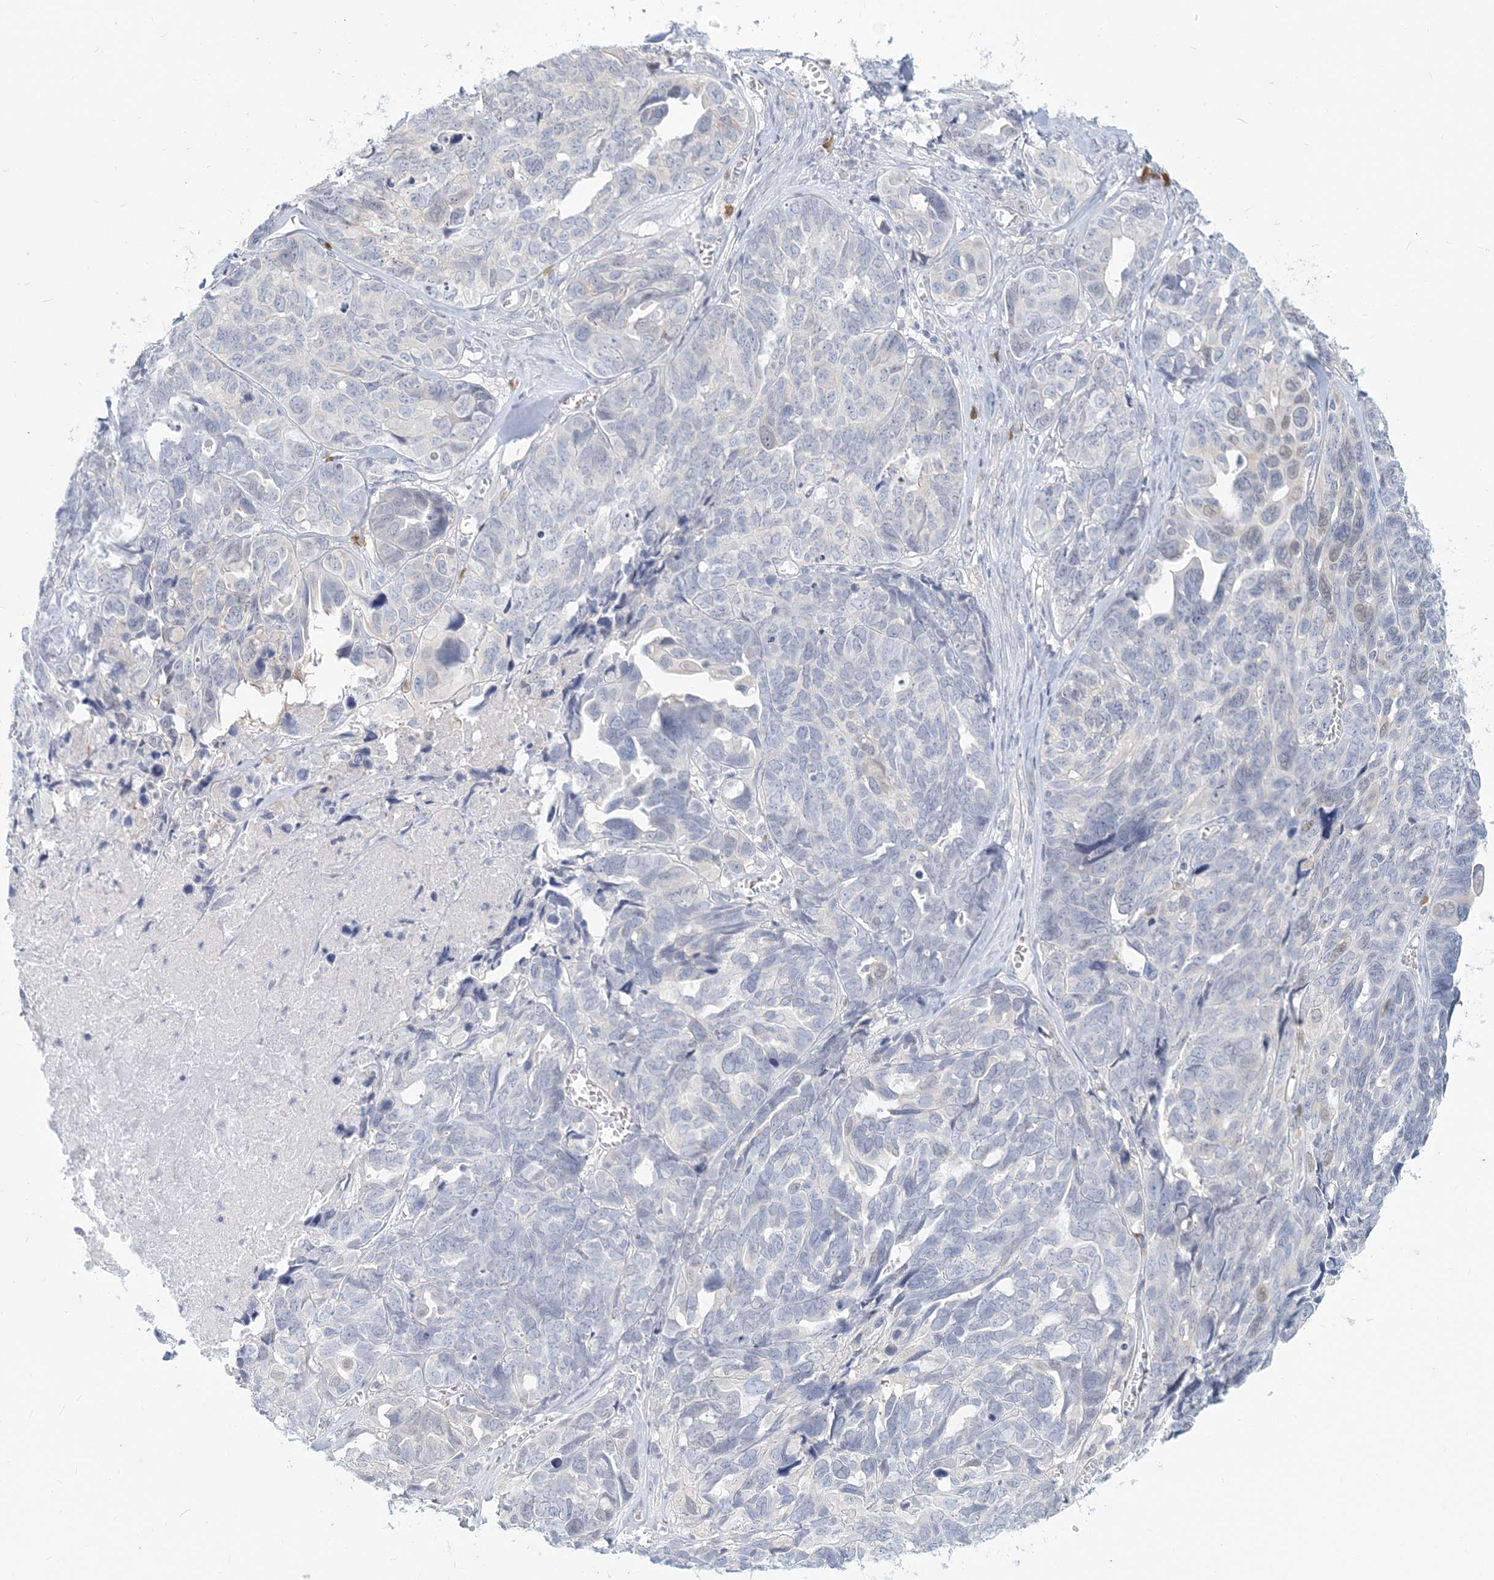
{"staining": {"intensity": "negative", "quantity": "none", "location": "none"}, "tissue": "ovarian cancer", "cell_type": "Tumor cells", "image_type": "cancer", "snomed": [{"axis": "morphology", "description": "Cystadenocarcinoma, serous, NOS"}, {"axis": "topography", "description": "Ovary"}], "caption": "IHC micrograph of ovarian cancer (serous cystadenocarcinoma) stained for a protein (brown), which shows no staining in tumor cells. Nuclei are stained in blue.", "gene": "GMPPA", "patient": {"sex": "female", "age": 79}}